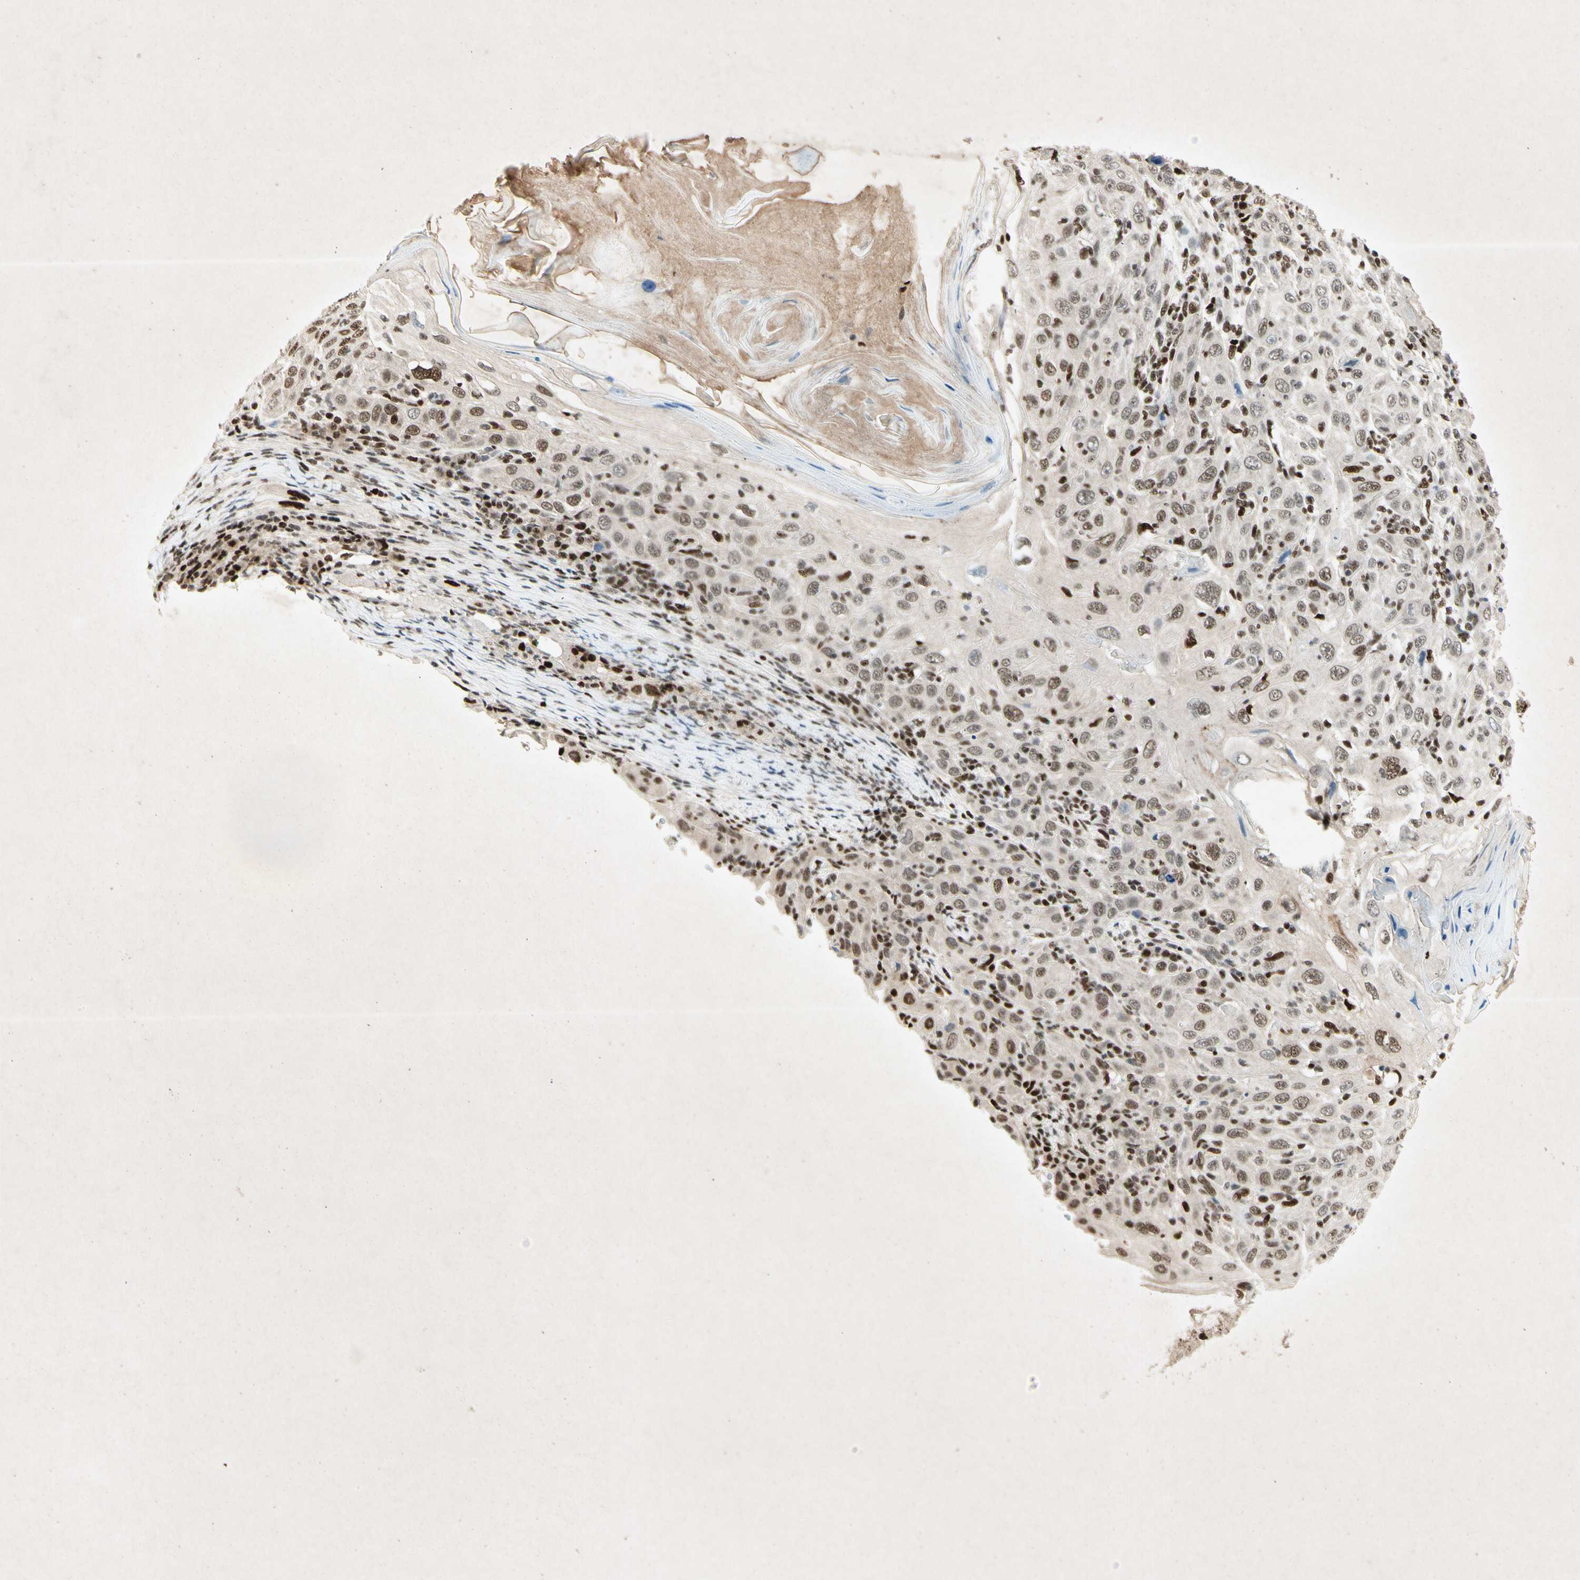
{"staining": {"intensity": "moderate", "quantity": ">75%", "location": "nuclear"}, "tissue": "skin cancer", "cell_type": "Tumor cells", "image_type": "cancer", "snomed": [{"axis": "morphology", "description": "Squamous cell carcinoma, NOS"}, {"axis": "topography", "description": "Skin"}], "caption": "Squamous cell carcinoma (skin) tissue reveals moderate nuclear positivity in about >75% of tumor cells, visualized by immunohistochemistry.", "gene": "RNF43", "patient": {"sex": "female", "age": 88}}